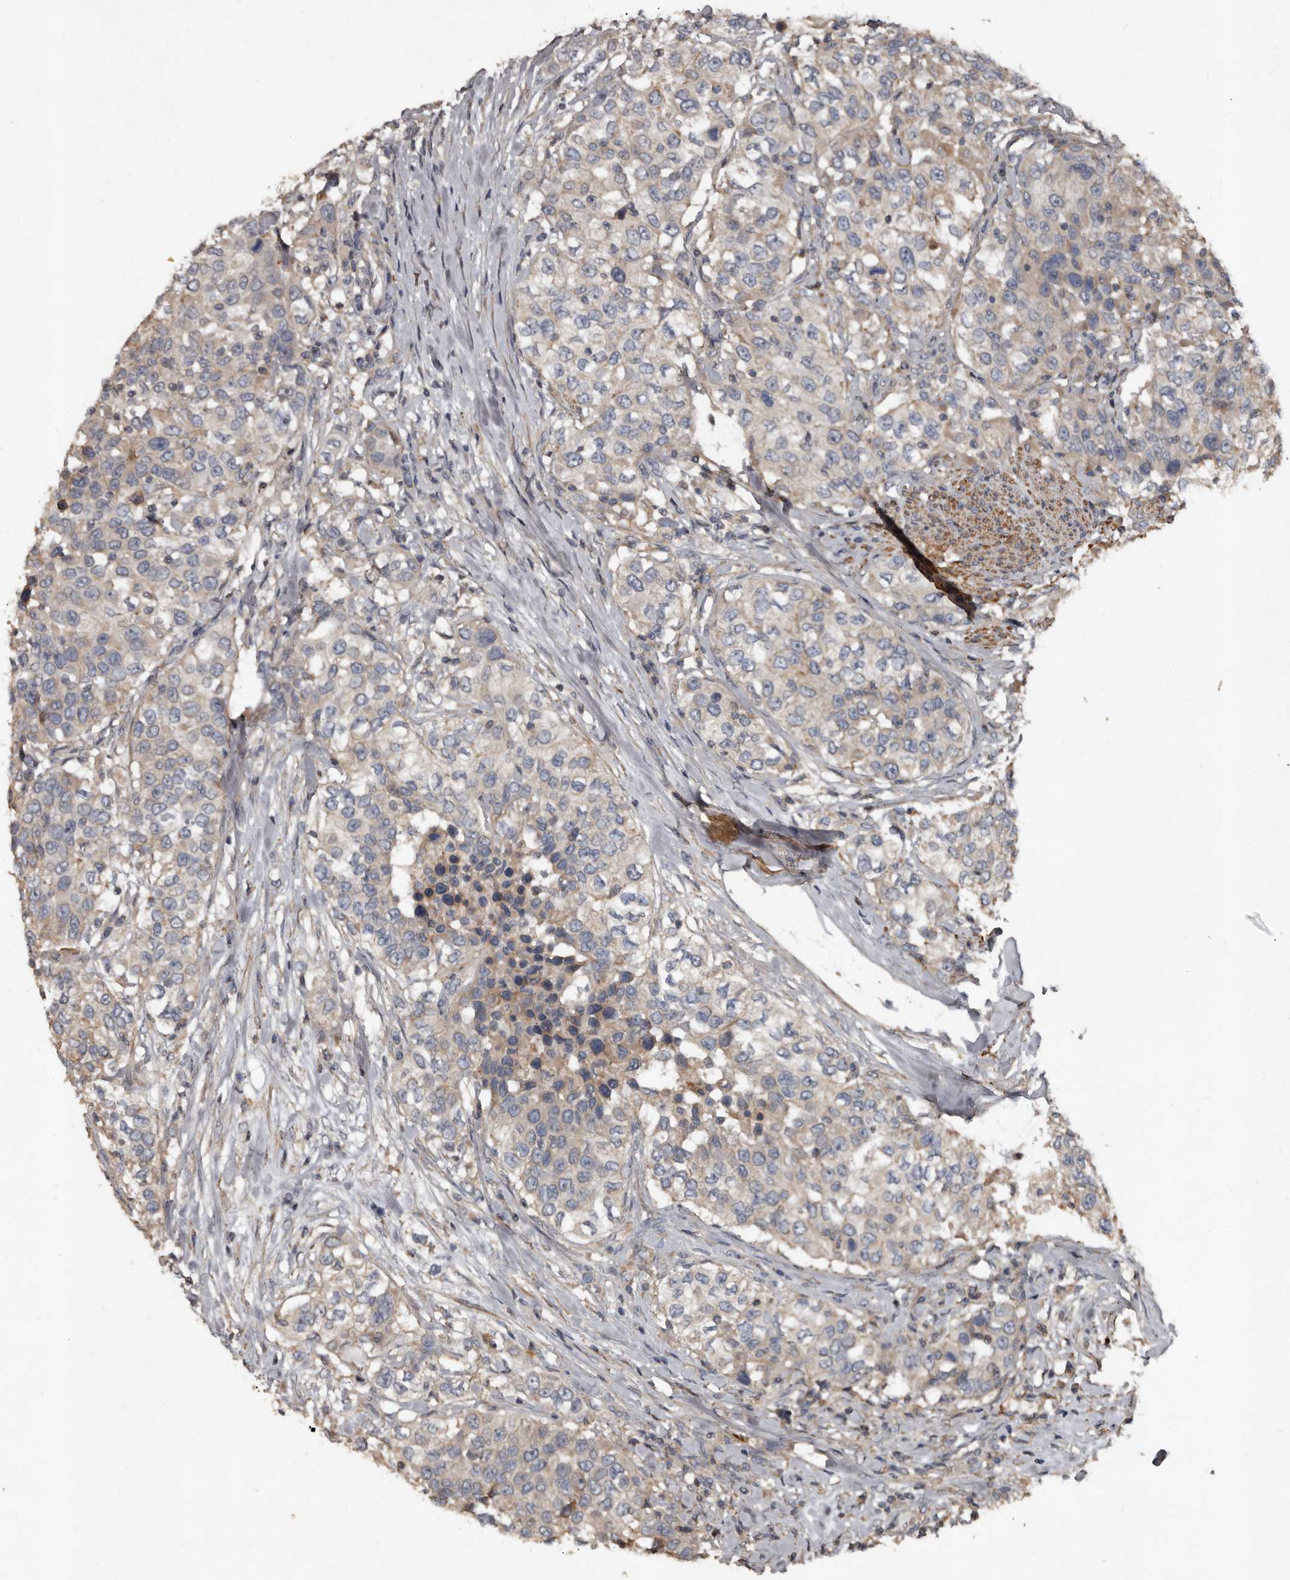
{"staining": {"intensity": "weak", "quantity": "<25%", "location": "cytoplasmic/membranous"}, "tissue": "urothelial cancer", "cell_type": "Tumor cells", "image_type": "cancer", "snomed": [{"axis": "morphology", "description": "Urothelial carcinoma, High grade"}, {"axis": "topography", "description": "Urinary bladder"}], "caption": "High power microscopy micrograph of an IHC photomicrograph of urothelial carcinoma (high-grade), revealing no significant staining in tumor cells.", "gene": "GREB1", "patient": {"sex": "female", "age": 80}}